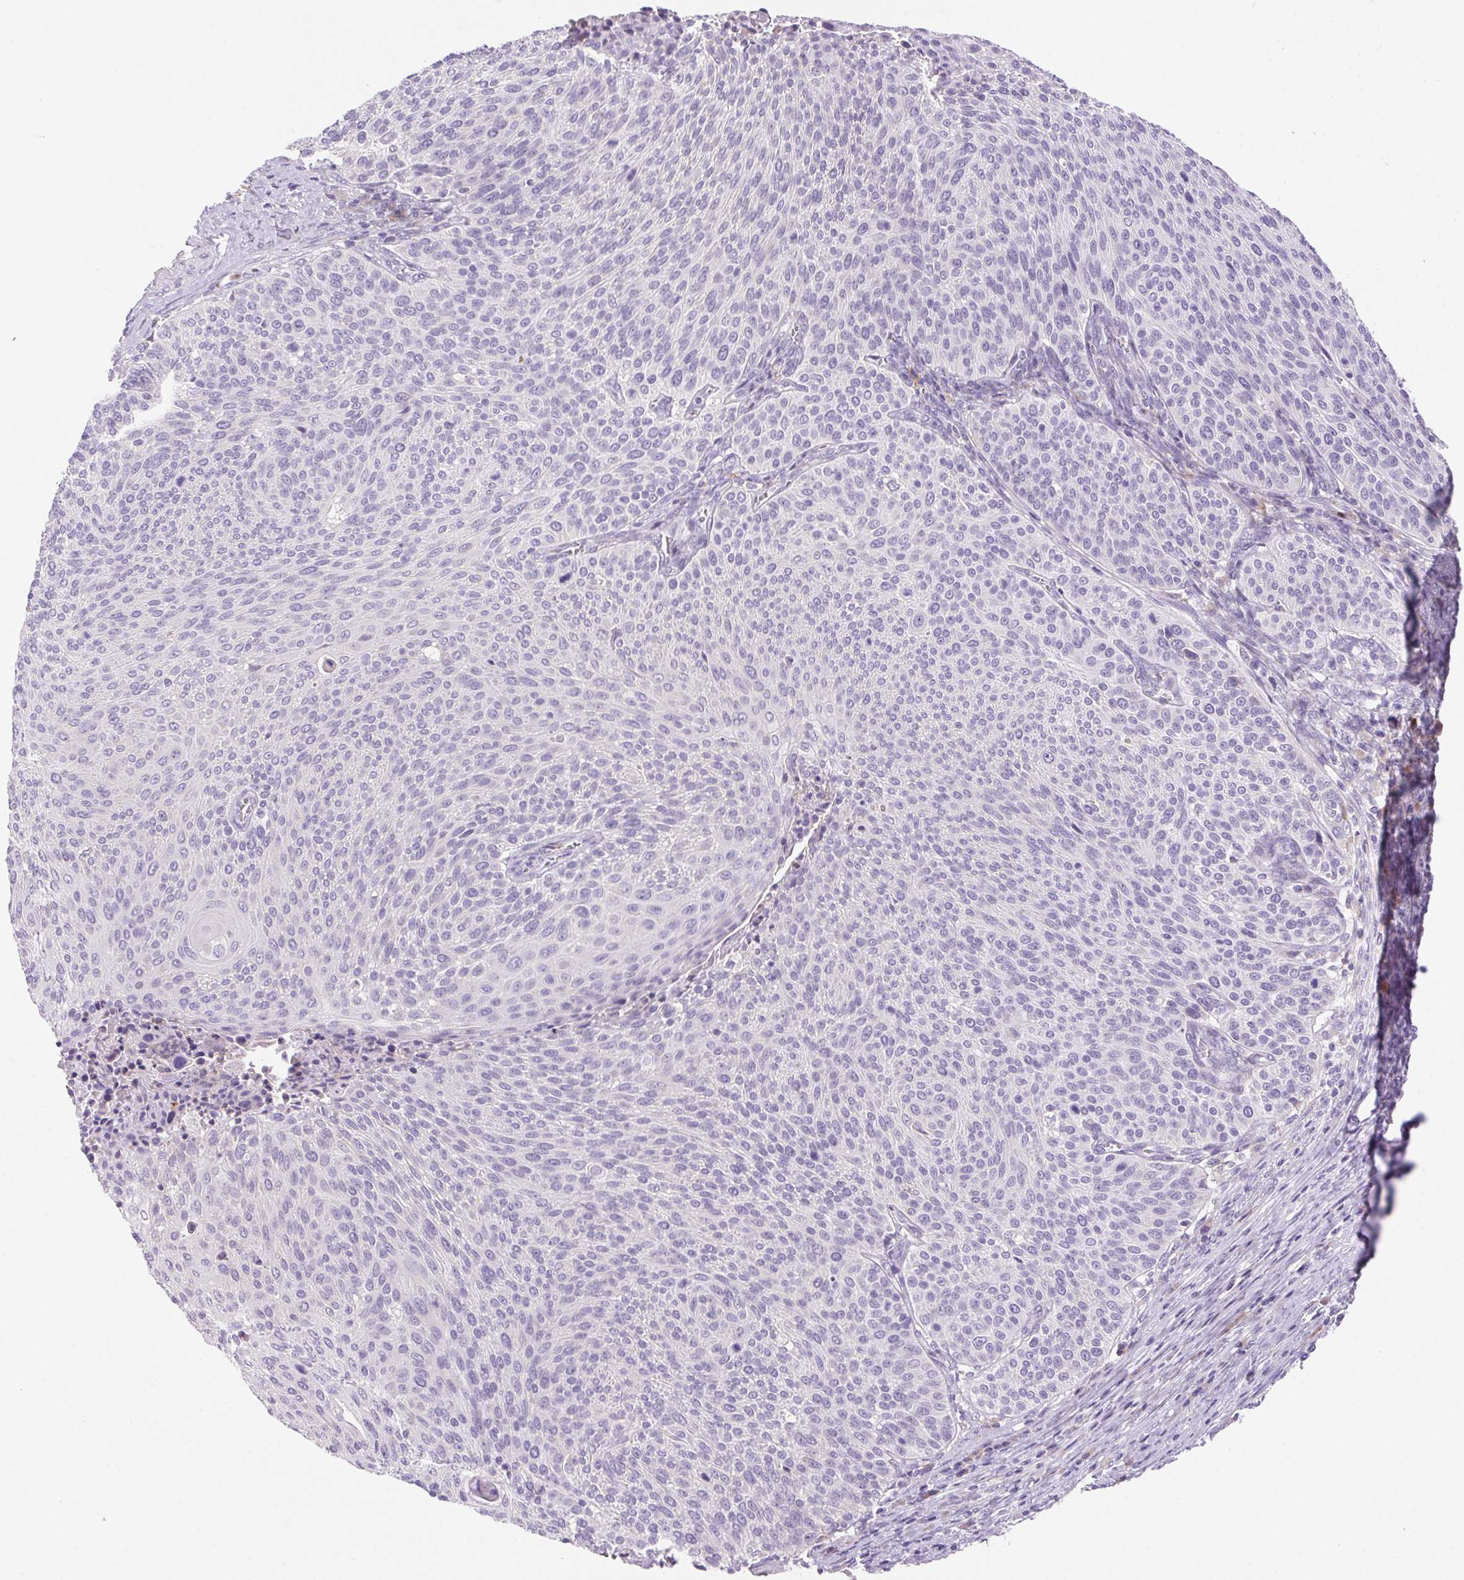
{"staining": {"intensity": "negative", "quantity": "none", "location": "none"}, "tissue": "cervical cancer", "cell_type": "Tumor cells", "image_type": "cancer", "snomed": [{"axis": "morphology", "description": "Squamous cell carcinoma, NOS"}, {"axis": "topography", "description": "Cervix"}], "caption": "Micrograph shows no protein expression in tumor cells of cervical squamous cell carcinoma tissue. The staining was performed using DAB to visualize the protein expression in brown, while the nuclei were stained in blue with hematoxylin (Magnification: 20x).", "gene": "ARHGAP11B", "patient": {"sex": "female", "age": 31}}